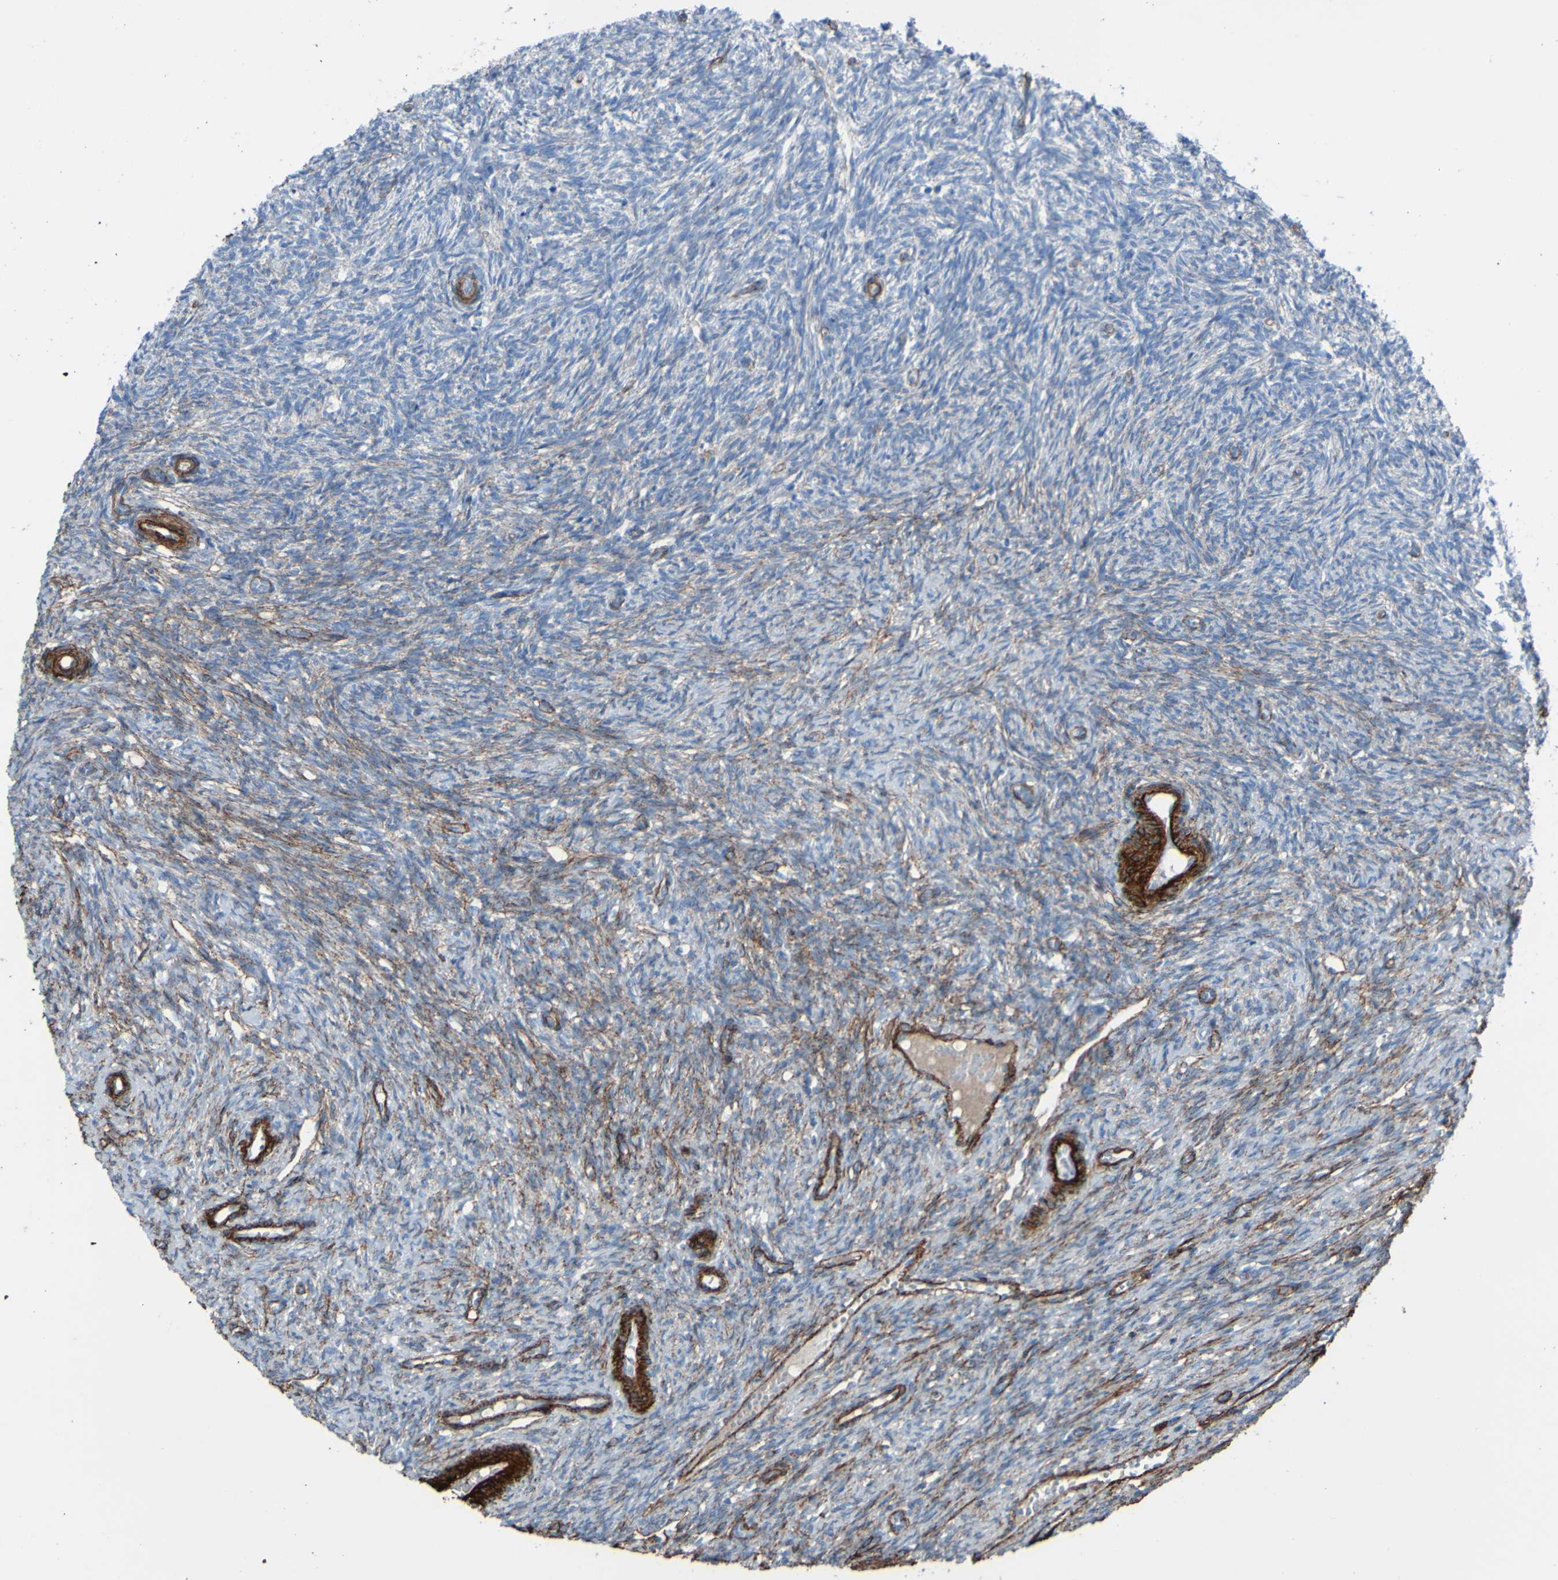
{"staining": {"intensity": "negative", "quantity": "none", "location": "none"}, "tissue": "ovary", "cell_type": "Ovarian stroma cells", "image_type": "normal", "snomed": [{"axis": "morphology", "description": "Normal tissue, NOS"}, {"axis": "topography", "description": "Ovary"}], "caption": "This micrograph is of benign ovary stained with IHC to label a protein in brown with the nuclei are counter-stained blue. There is no expression in ovarian stroma cells. (DAB immunohistochemistry visualized using brightfield microscopy, high magnification).", "gene": "COL4A2", "patient": {"sex": "female", "age": 41}}